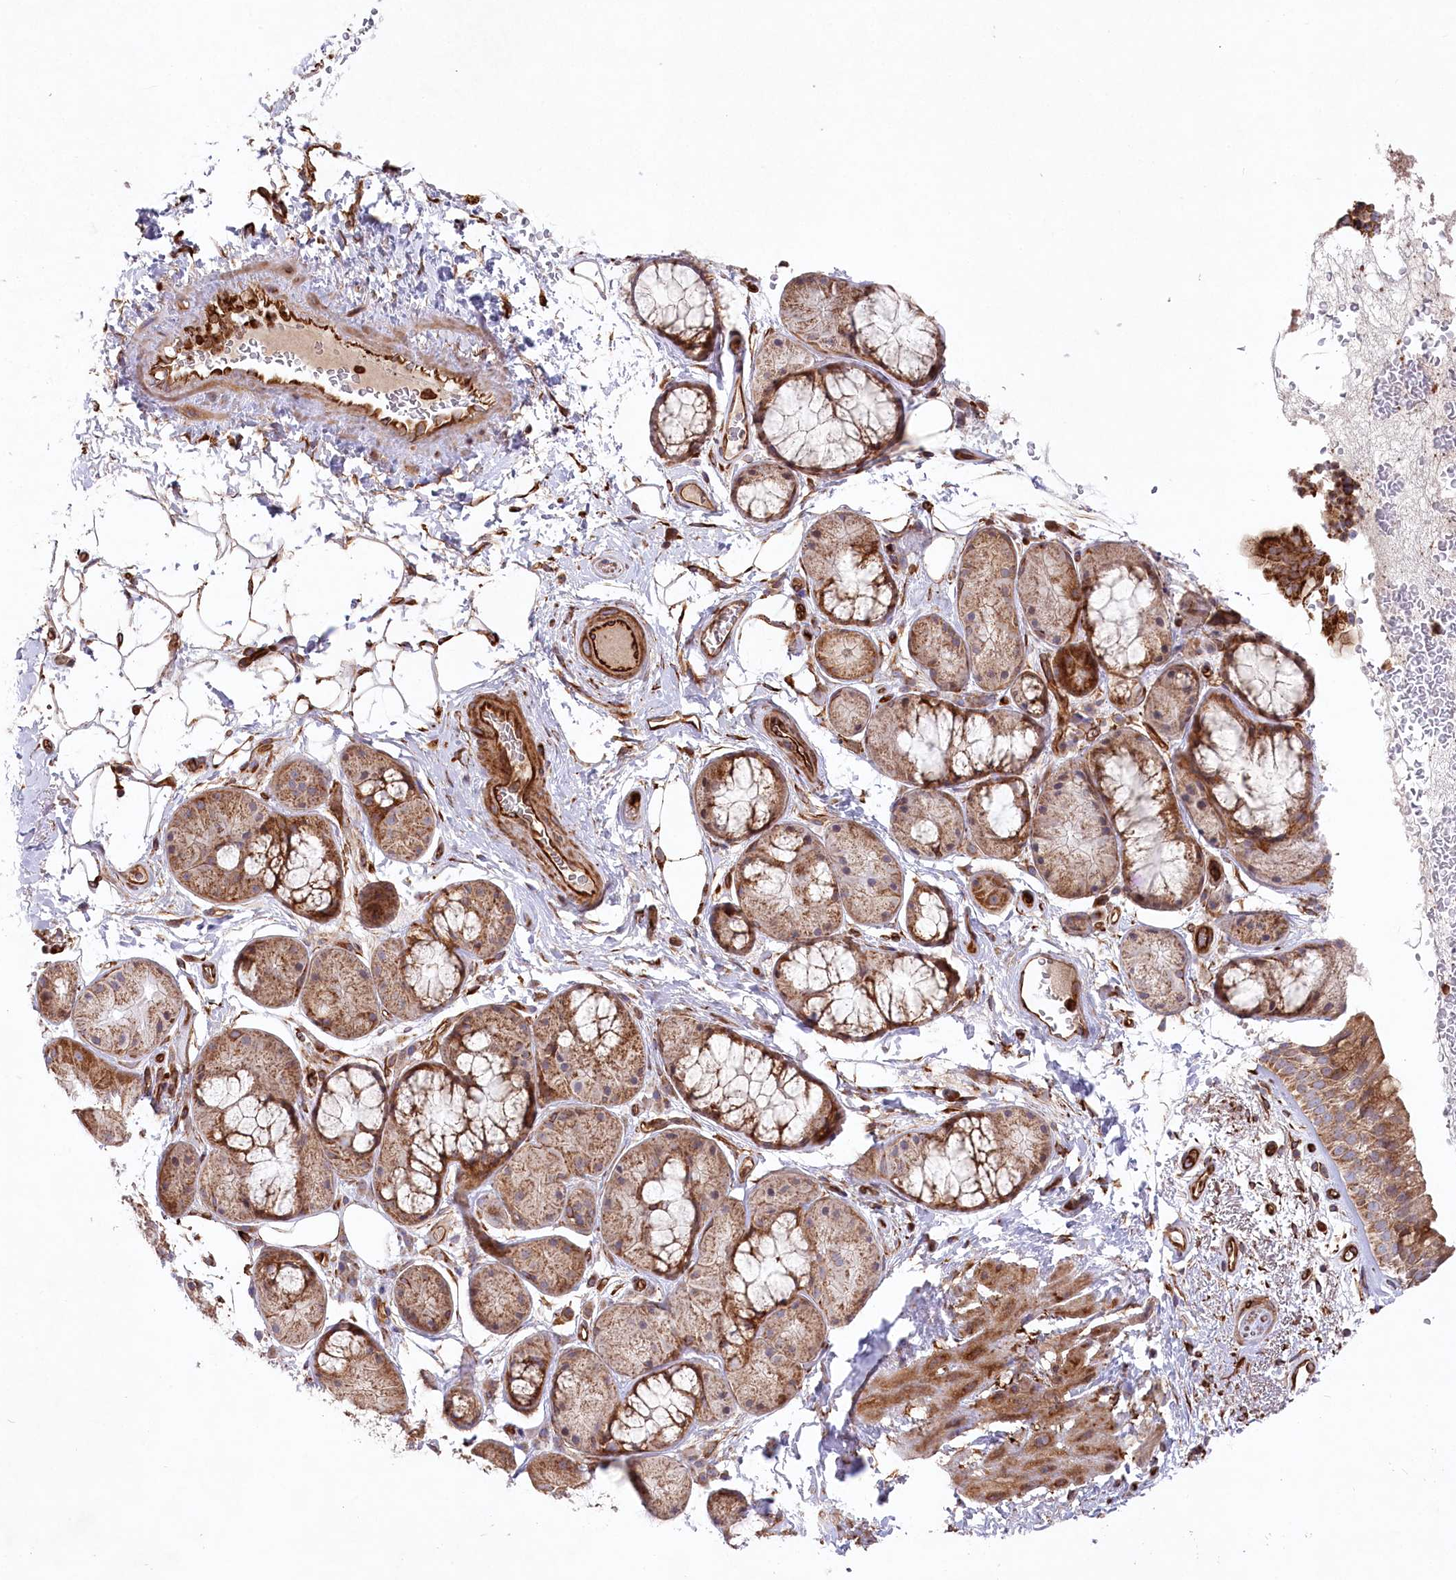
{"staining": {"intensity": "strong", "quantity": ">75%", "location": "cytoplasmic/membranous"}, "tissue": "bronchus", "cell_type": "Respiratory epithelial cells", "image_type": "normal", "snomed": [{"axis": "morphology", "description": "Normal tissue, NOS"}, {"axis": "morphology", "description": "Squamous cell carcinoma, NOS"}, {"axis": "topography", "description": "Lymph node"}, {"axis": "topography", "description": "Bronchus"}, {"axis": "topography", "description": "Lung"}], "caption": "The histopathology image demonstrates staining of benign bronchus, revealing strong cytoplasmic/membranous protein expression (brown color) within respiratory epithelial cells. The protein is shown in brown color, while the nuclei are stained blue.", "gene": "MTPAP", "patient": {"sex": "male", "age": 66}}